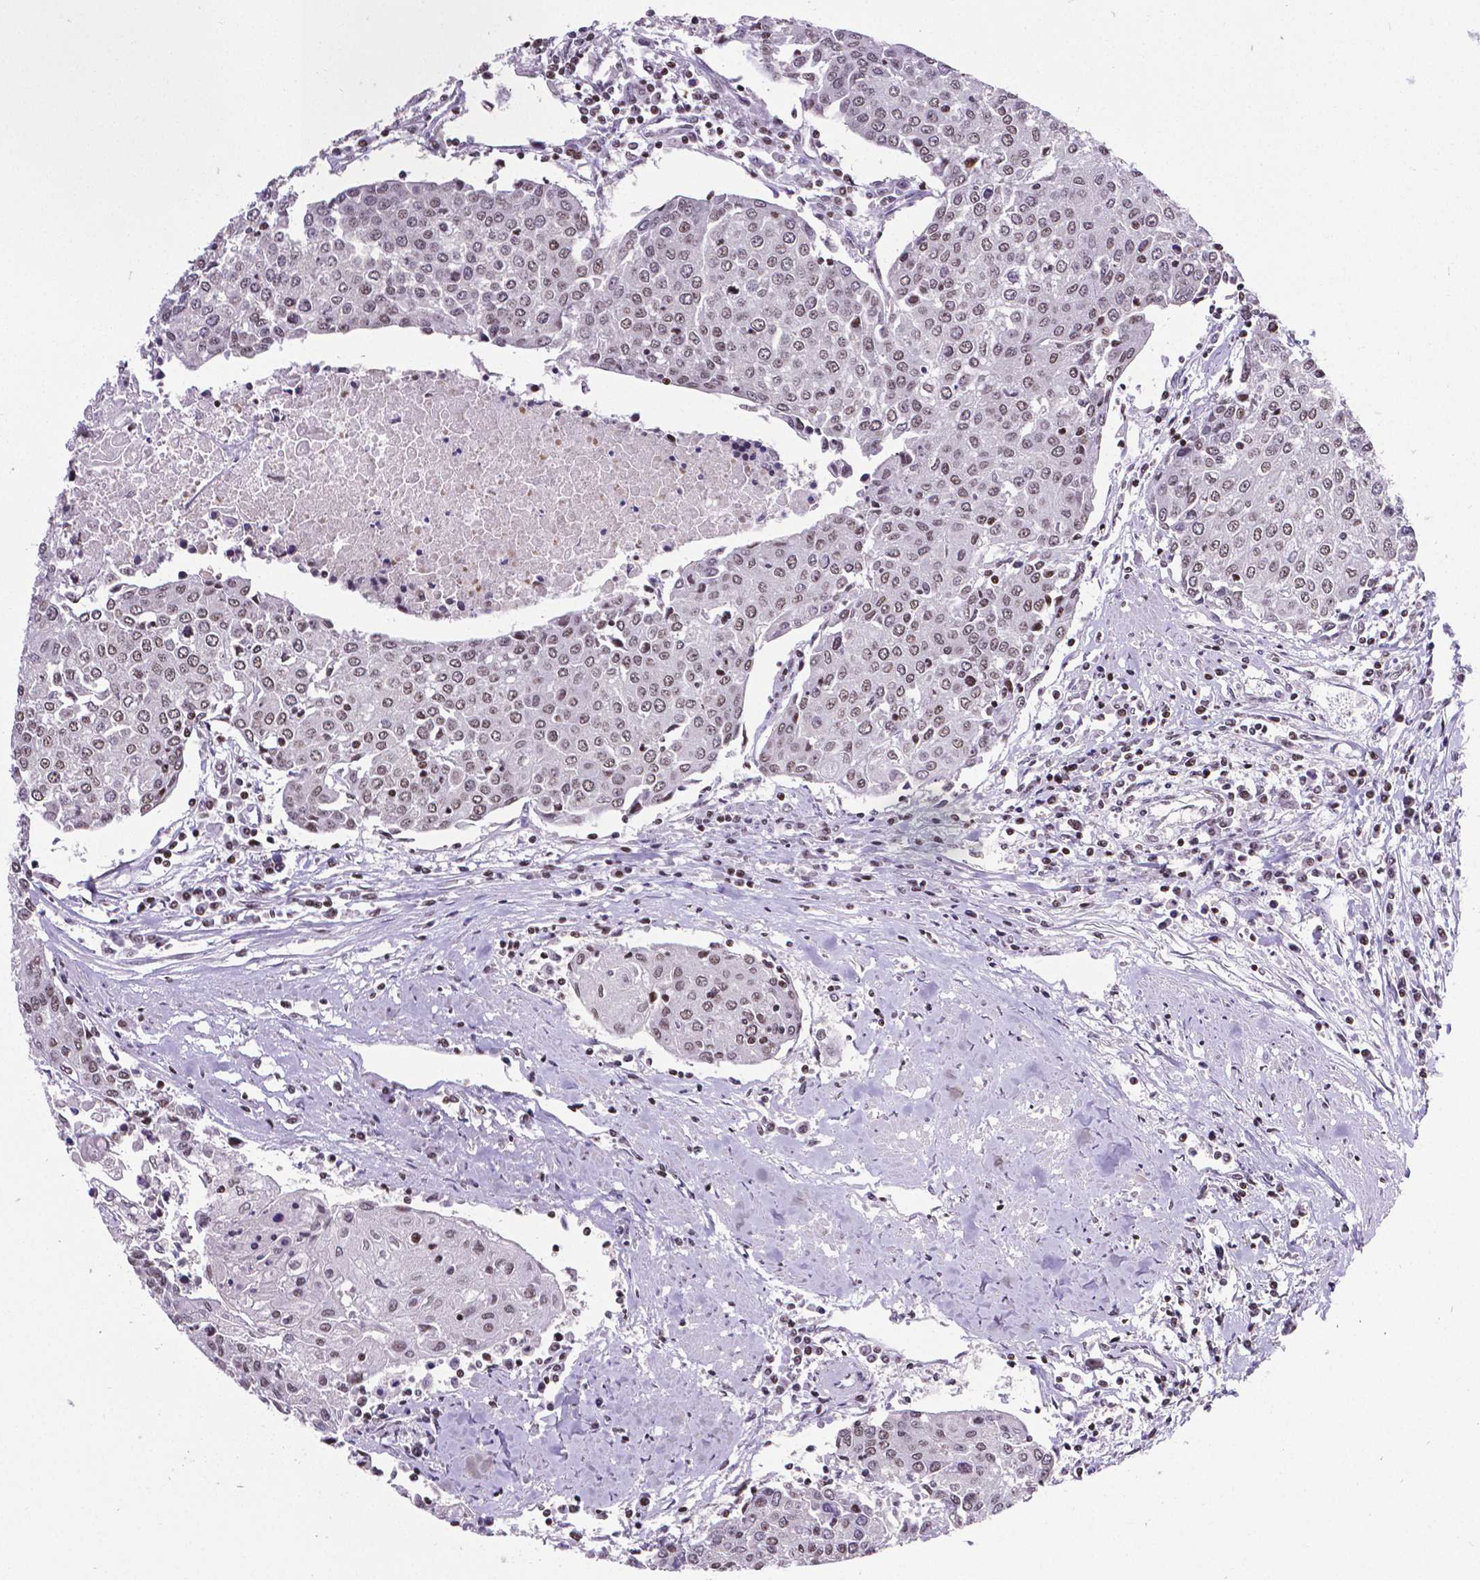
{"staining": {"intensity": "moderate", "quantity": ">75%", "location": "nuclear"}, "tissue": "urothelial cancer", "cell_type": "Tumor cells", "image_type": "cancer", "snomed": [{"axis": "morphology", "description": "Urothelial carcinoma, High grade"}, {"axis": "topography", "description": "Urinary bladder"}], "caption": "IHC micrograph of neoplastic tissue: human urothelial cancer stained using IHC reveals medium levels of moderate protein expression localized specifically in the nuclear of tumor cells, appearing as a nuclear brown color.", "gene": "CTCF", "patient": {"sex": "female", "age": 85}}